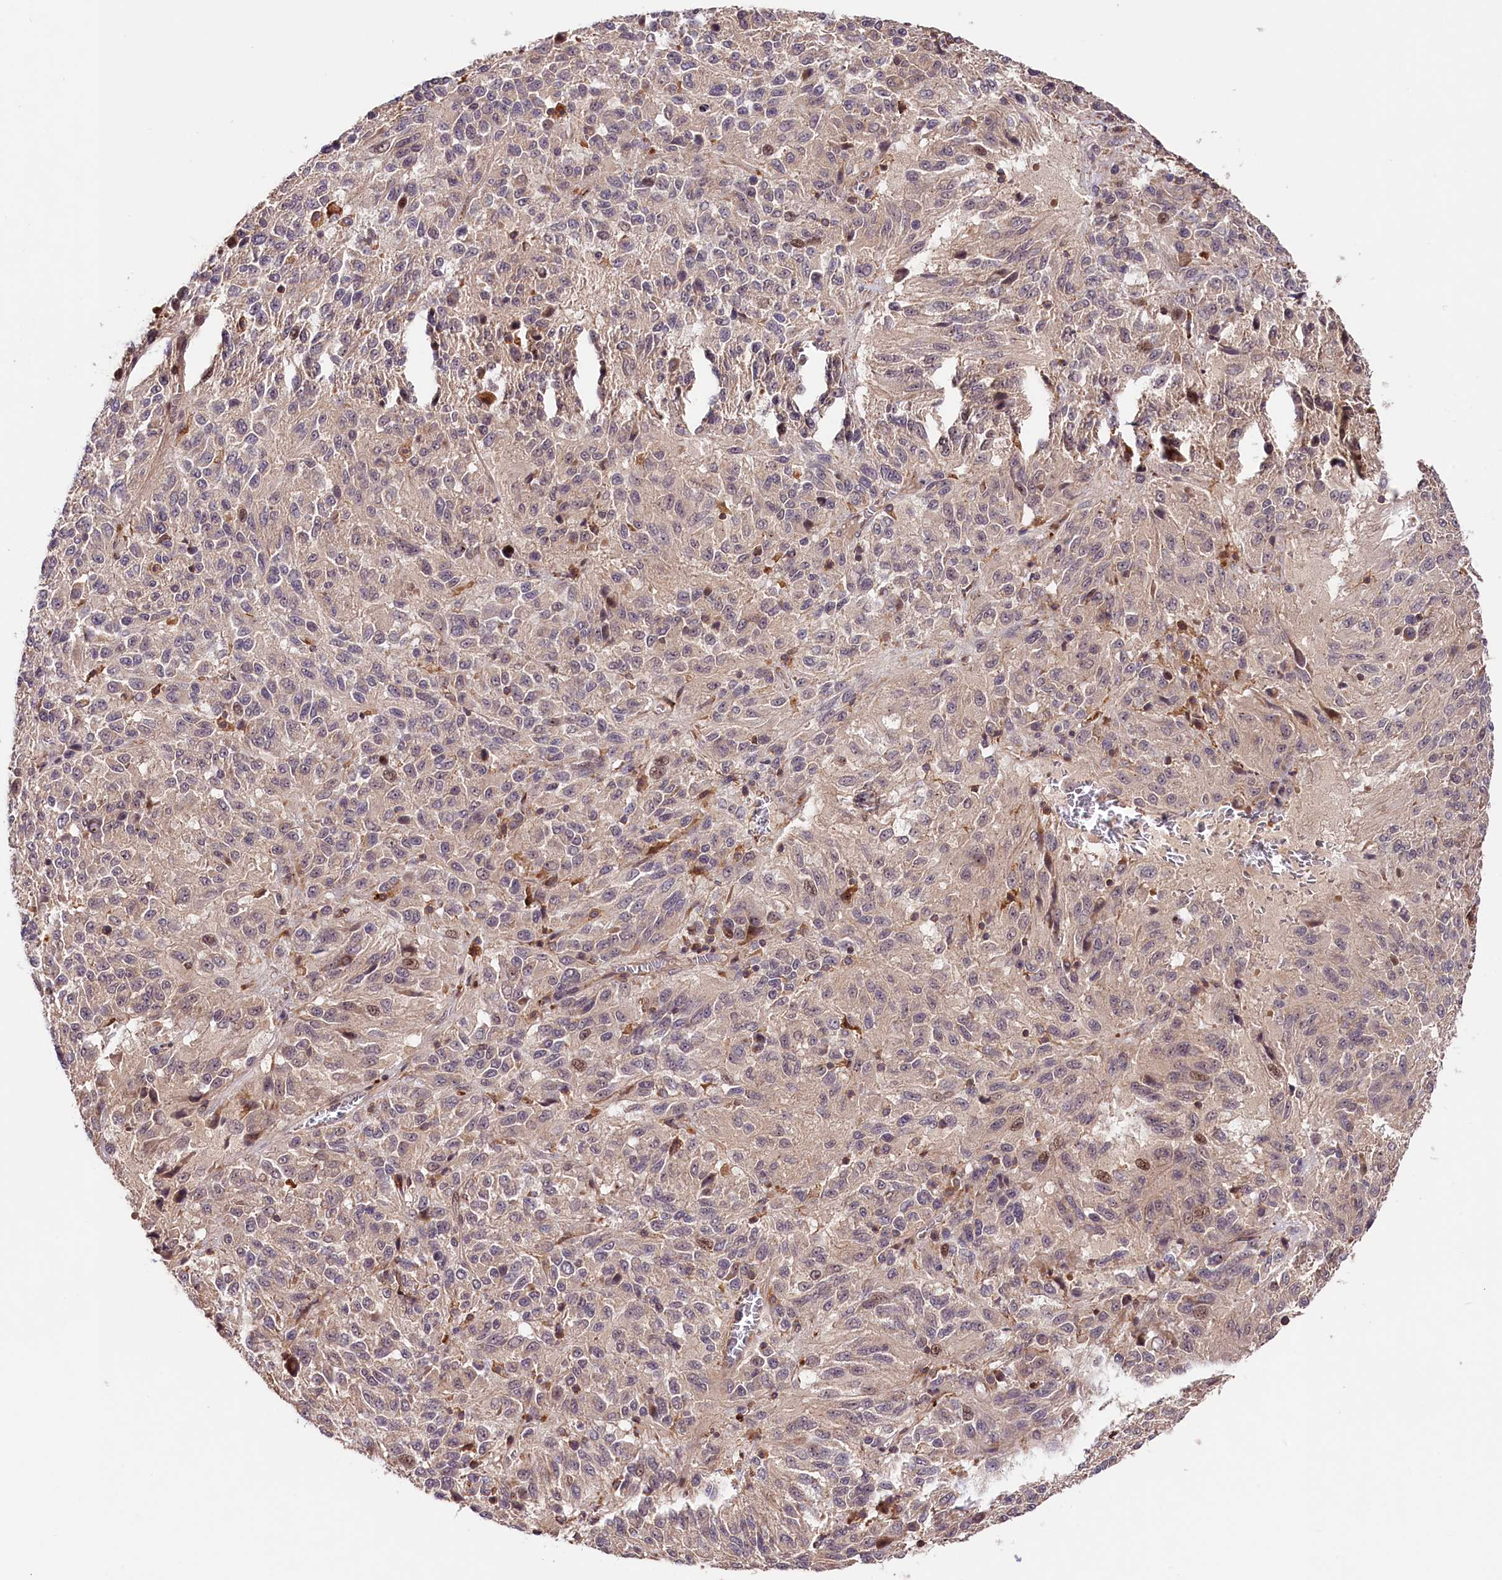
{"staining": {"intensity": "negative", "quantity": "none", "location": "none"}, "tissue": "melanoma", "cell_type": "Tumor cells", "image_type": "cancer", "snomed": [{"axis": "morphology", "description": "Malignant melanoma, Metastatic site"}, {"axis": "topography", "description": "Lung"}], "caption": "DAB (3,3'-diaminobenzidine) immunohistochemical staining of human melanoma demonstrates no significant expression in tumor cells.", "gene": "CACNA1H", "patient": {"sex": "male", "age": 64}}